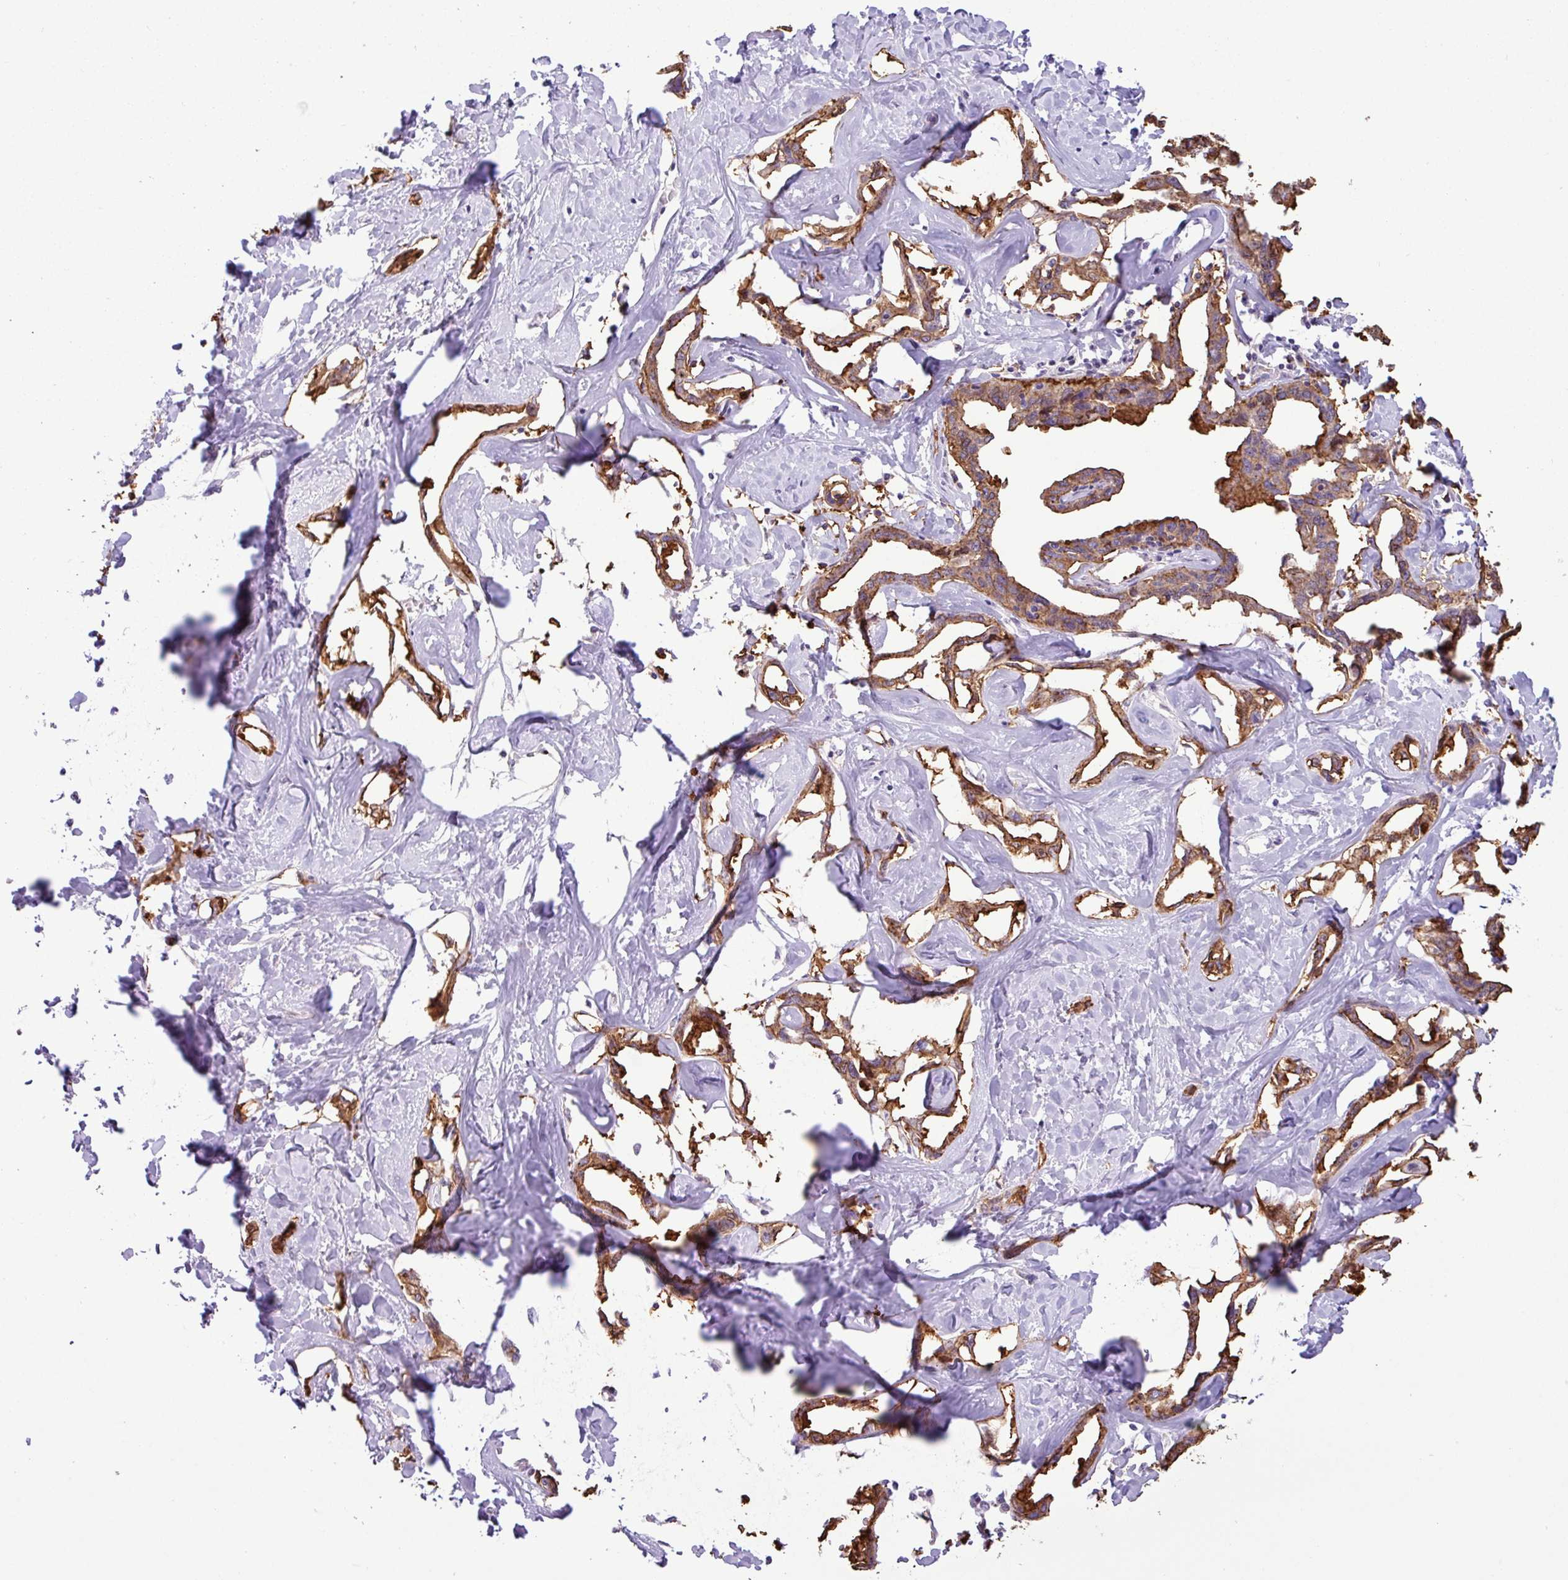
{"staining": {"intensity": "moderate", "quantity": ">75%", "location": "cytoplasmic/membranous"}, "tissue": "liver cancer", "cell_type": "Tumor cells", "image_type": "cancer", "snomed": [{"axis": "morphology", "description": "Cholangiocarcinoma"}, {"axis": "topography", "description": "Liver"}], "caption": "This is a photomicrograph of immunohistochemistry staining of liver cholangiocarcinoma, which shows moderate positivity in the cytoplasmic/membranous of tumor cells.", "gene": "PNLDC1", "patient": {"sex": "male", "age": 59}}